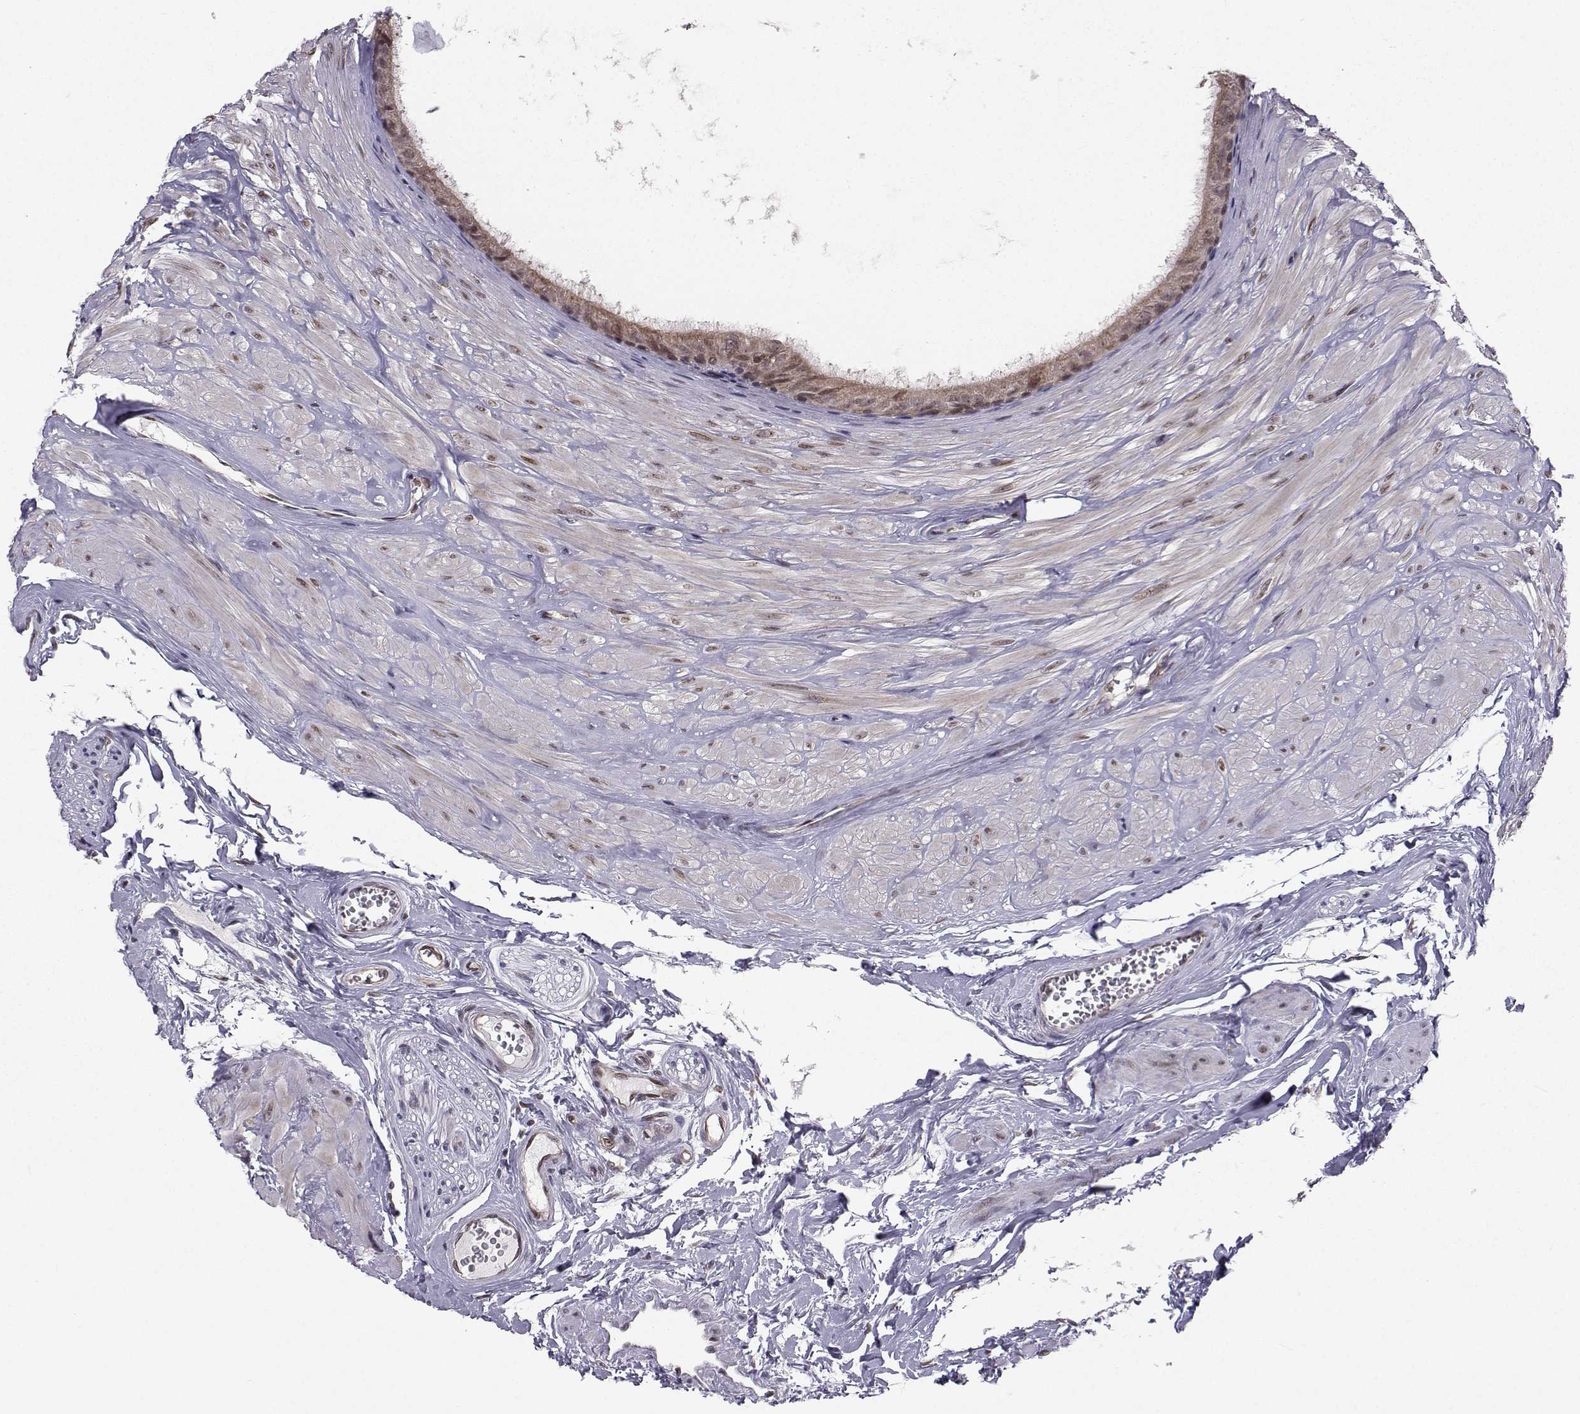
{"staining": {"intensity": "strong", "quantity": "25%-75%", "location": "nuclear"}, "tissue": "epididymis", "cell_type": "Glandular cells", "image_type": "normal", "snomed": [{"axis": "morphology", "description": "Normal tissue, NOS"}, {"axis": "topography", "description": "Epididymis"}], "caption": "Protein analysis of normal epididymis shows strong nuclear expression in approximately 25%-75% of glandular cells. (brown staining indicates protein expression, while blue staining denotes nuclei).", "gene": "PKN2", "patient": {"sex": "male", "age": 37}}